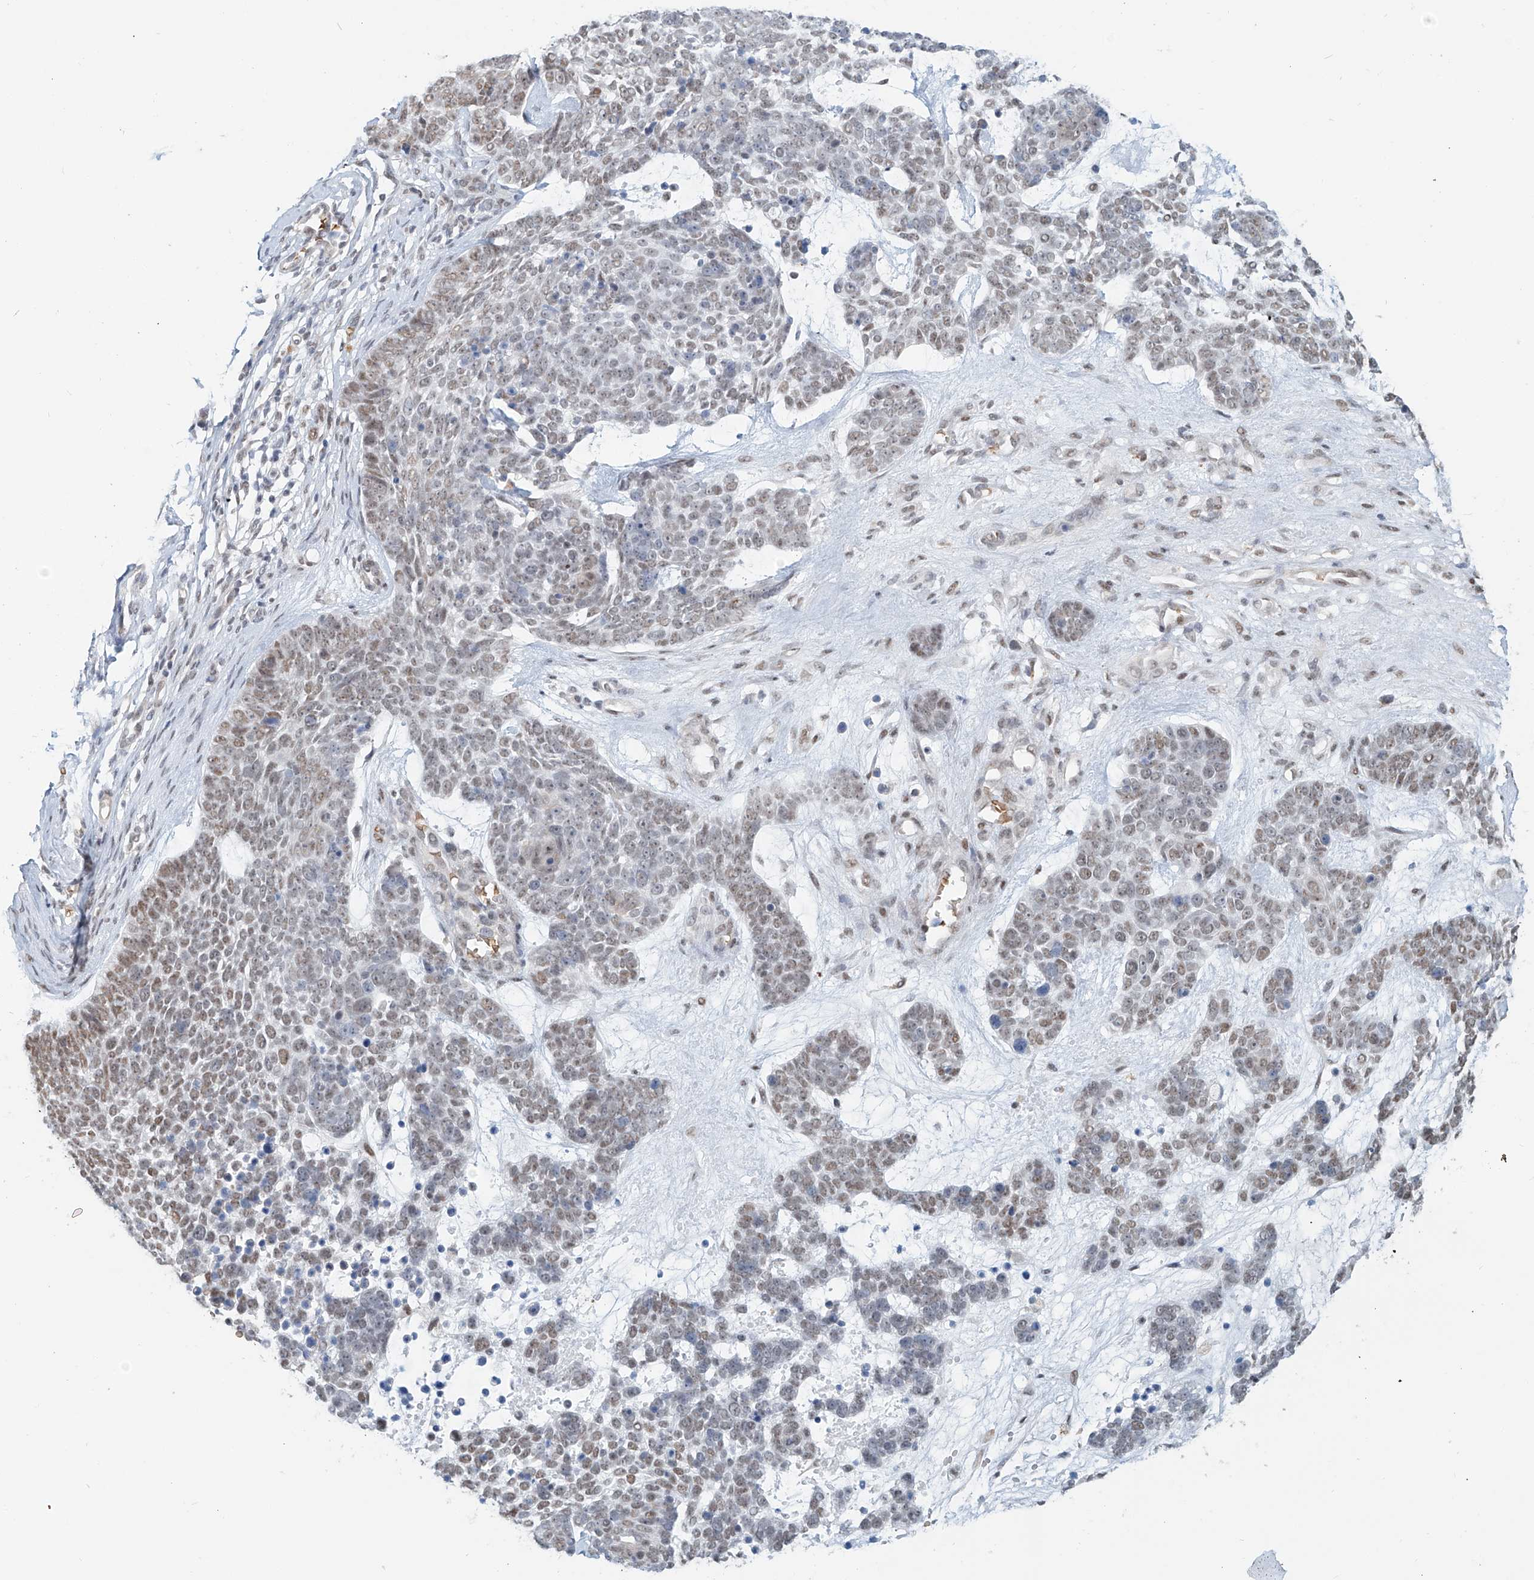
{"staining": {"intensity": "weak", "quantity": "25%-75%", "location": "nuclear"}, "tissue": "skin cancer", "cell_type": "Tumor cells", "image_type": "cancer", "snomed": [{"axis": "morphology", "description": "Basal cell carcinoma"}, {"axis": "topography", "description": "Skin"}], "caption": "Brown immunohistochemical staining in skin basal cell carcinoma reveals weak nuclear expression in about 25%-75% of tumor cells.", "gene": "SASH1", "patient": {"sex": "female", "age": 81}}